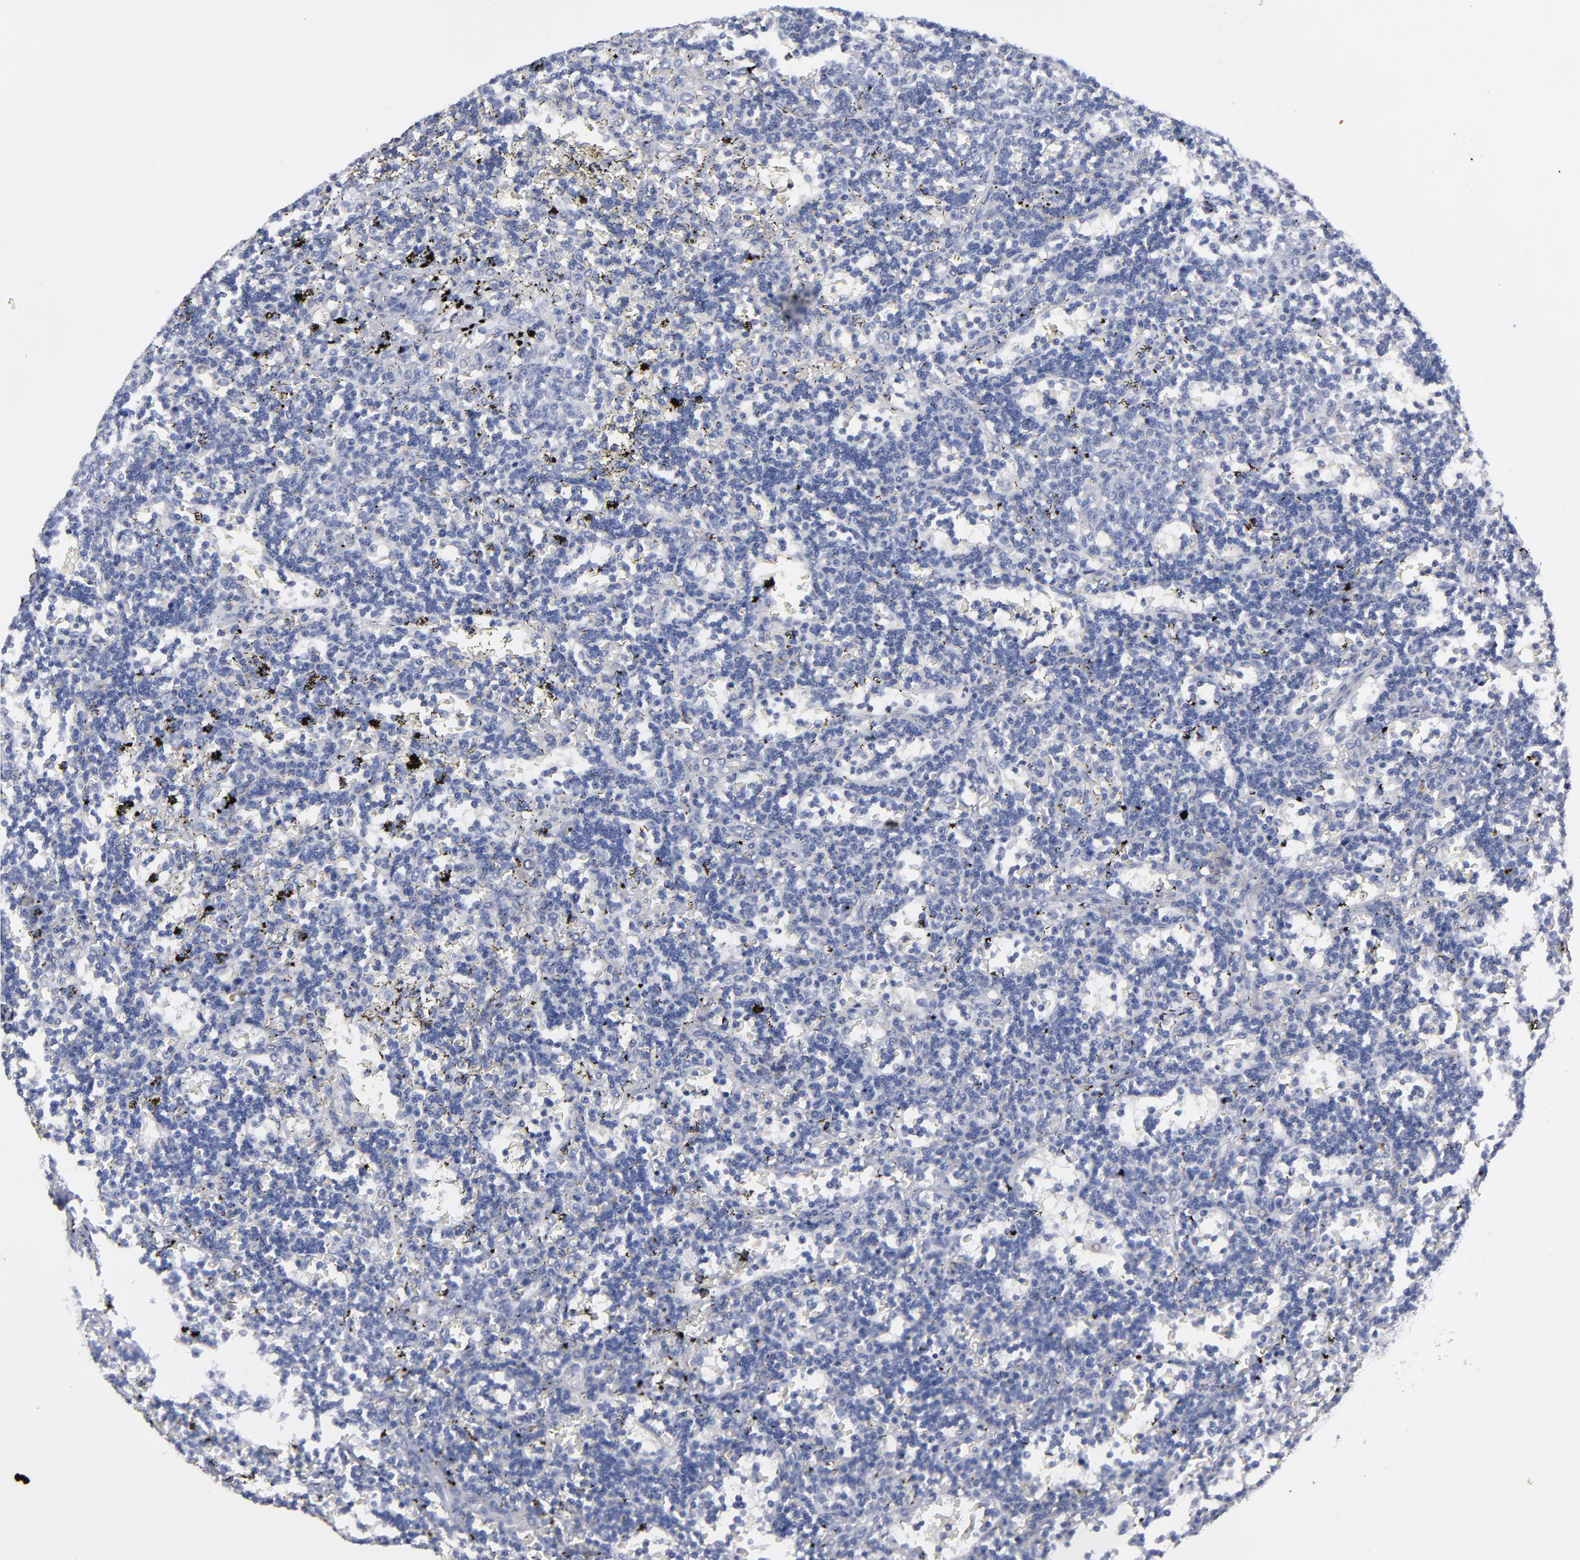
{"staining": {"intensity": "negative", "quantity": "none", "location": "none"}, "tissue": "lymphoma", "cell_type": "Tumor cells", "image_type": "cancer", "snomed": [{"axis": "morphology", "description": "Malignant lymphoma, non-Hodgkin's type, Low grade"}, {"axis": "topography", "description": "Spleen"}], "caption": "The image shows no significant staining in tumor cells of lymphoma.", "gene": "CCDC80", "patient": {"sex": "male", "age": 60}}